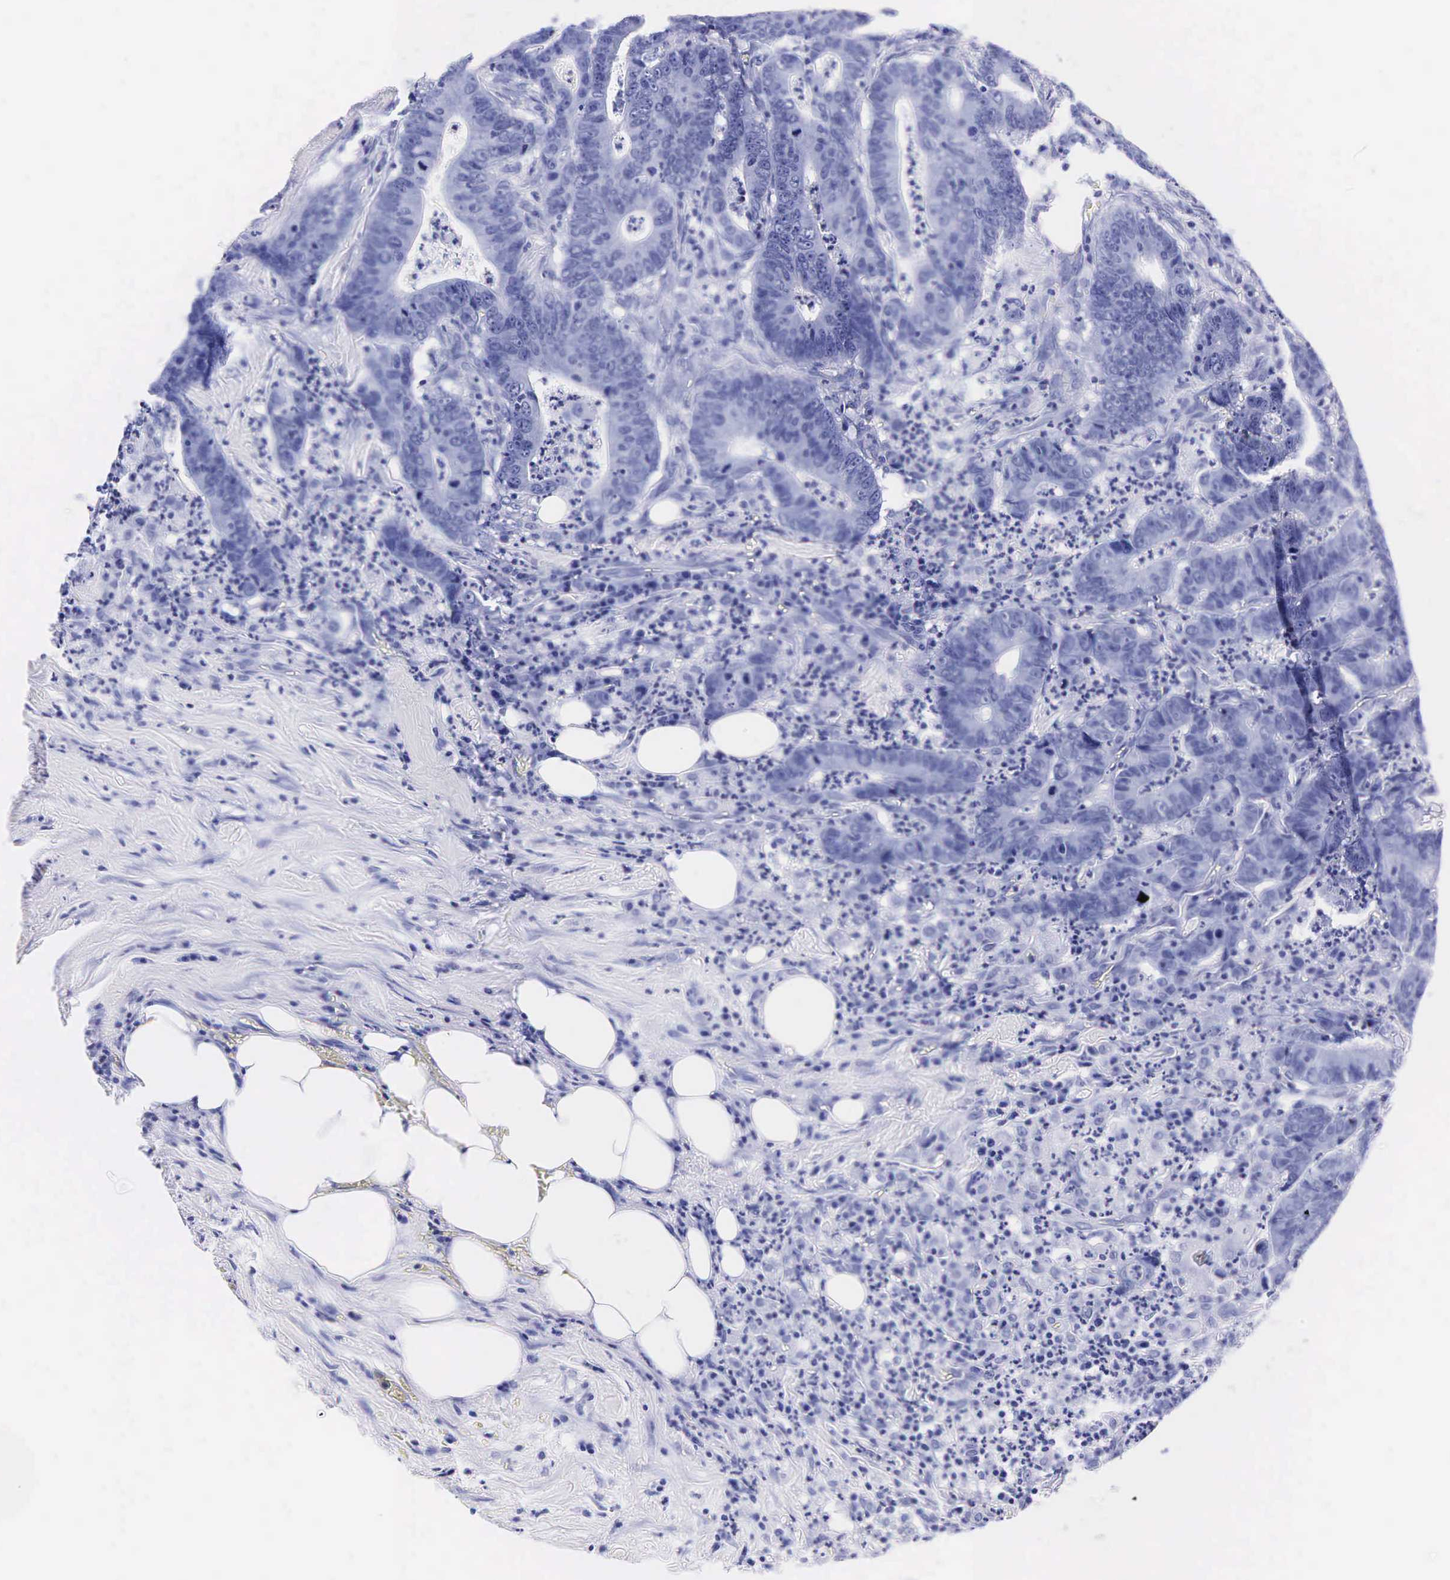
{"staining": {"intensity": "negative", "quantity": "none", "location": "none"}, "tissue": "colorectal cancer", "cell_type": "Tumor cells", "image_type": "cancer", "snomed": [{"axis": "morphology", "description": "Adenocarcinoma, NOS"}, {"axis": "topography", "description": "Colon"}], "caption": "The micrograph shows no significant expression in tumor cells of adenocarcinoma (colorectal).", "gene": "KLK3", "patient": {"sex": "female", "age": 76}}